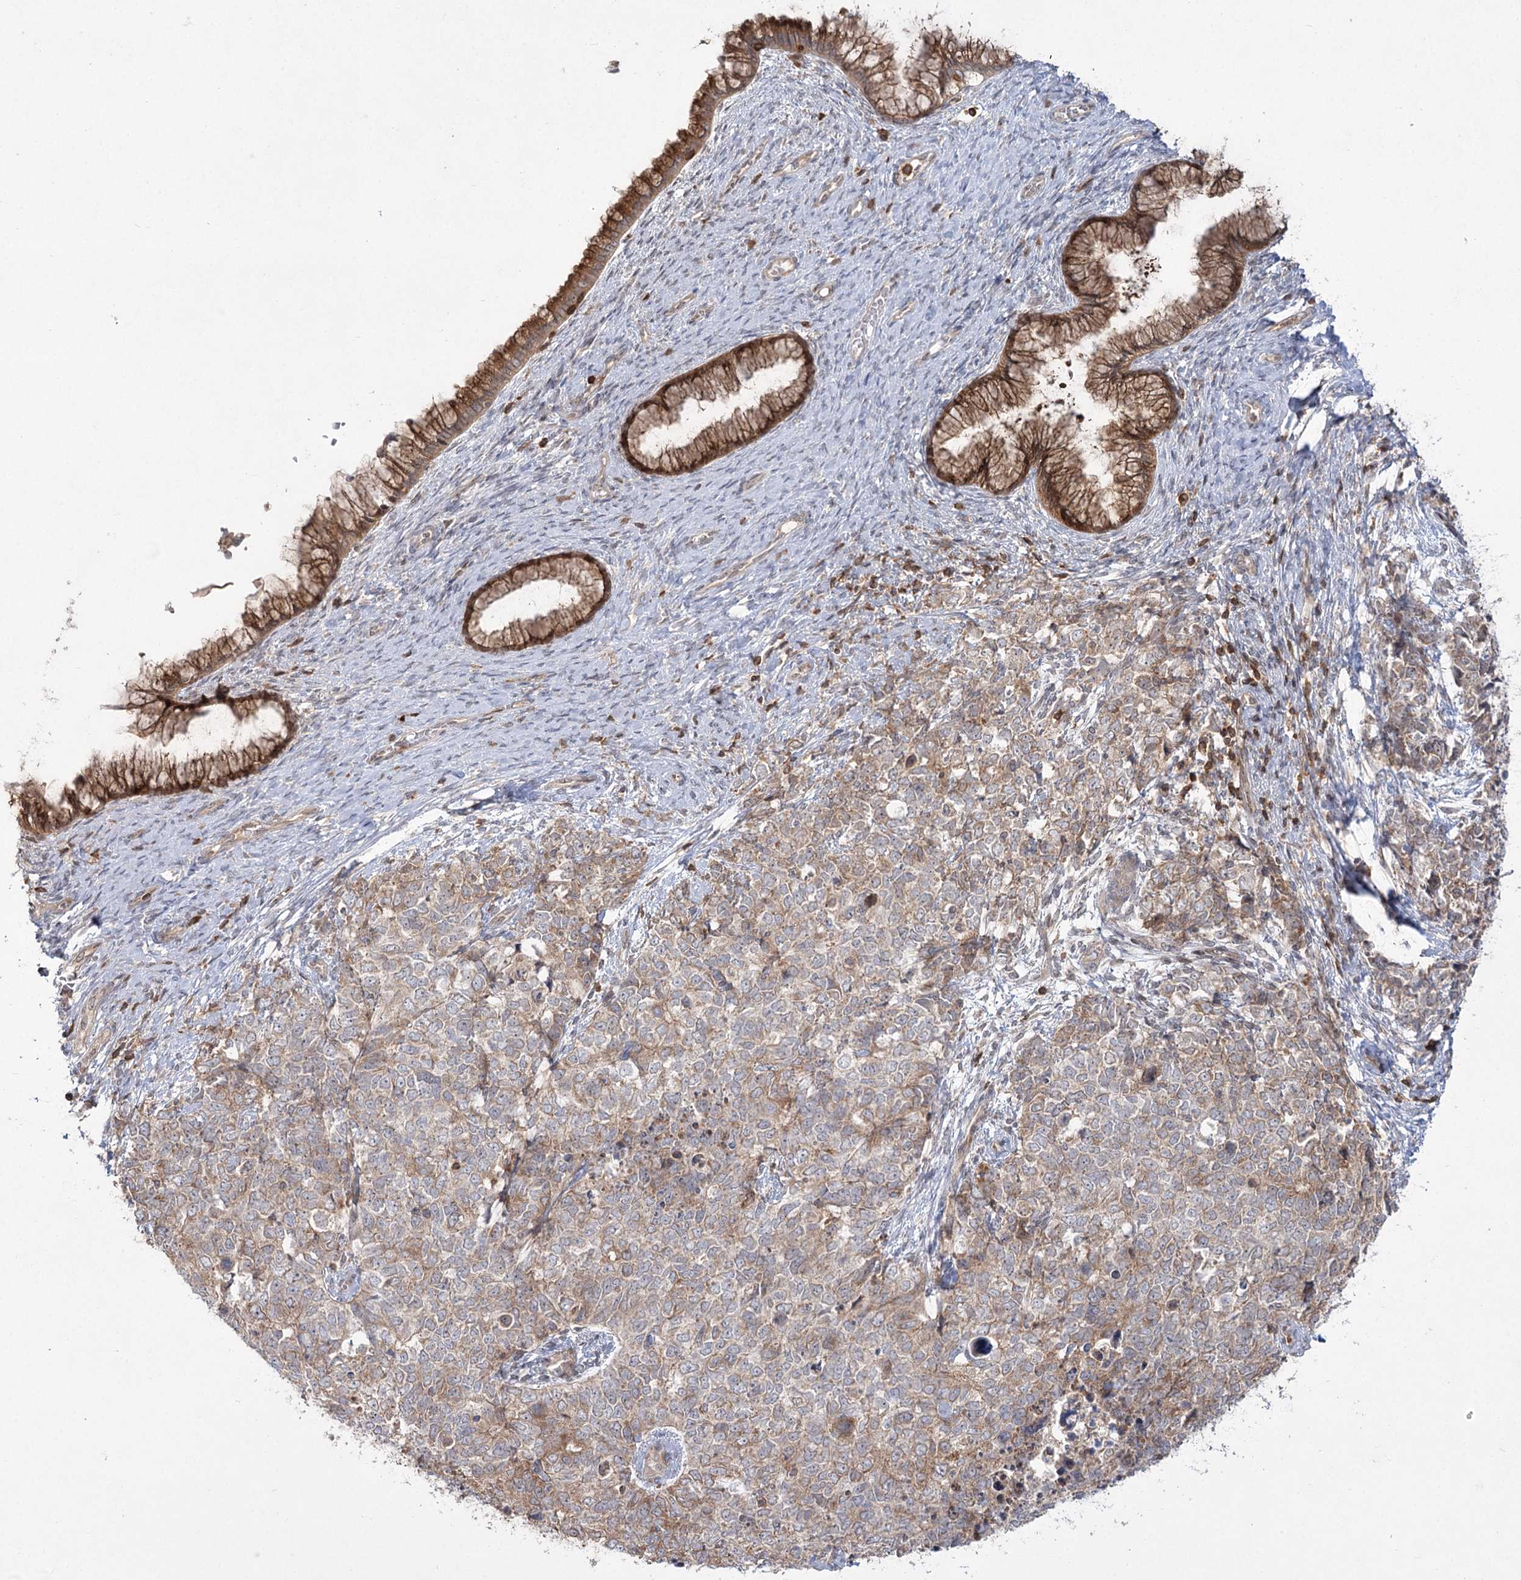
{"staining": {"intensity": "weak", "quantity": ">75%", "location": "cytoplasmic/membranous"}, "tissue": "cervical cancer", "cell_type": "Tumor cells", "image_type": "cancer", "snomed": [{"axis": "morphology", "description": "Squamous cell carcinoma, NOS"}, {"axis": "topography", "description": "Cervix"}], "caption": "Tumor cells reveal low levels of weak cytoplasmic/membranous staining in approximately >75% of cells in human cervical squamous cell carcinoma.", "gene": "SYTL1", "patient": {"sex": "female", "age": 63}}